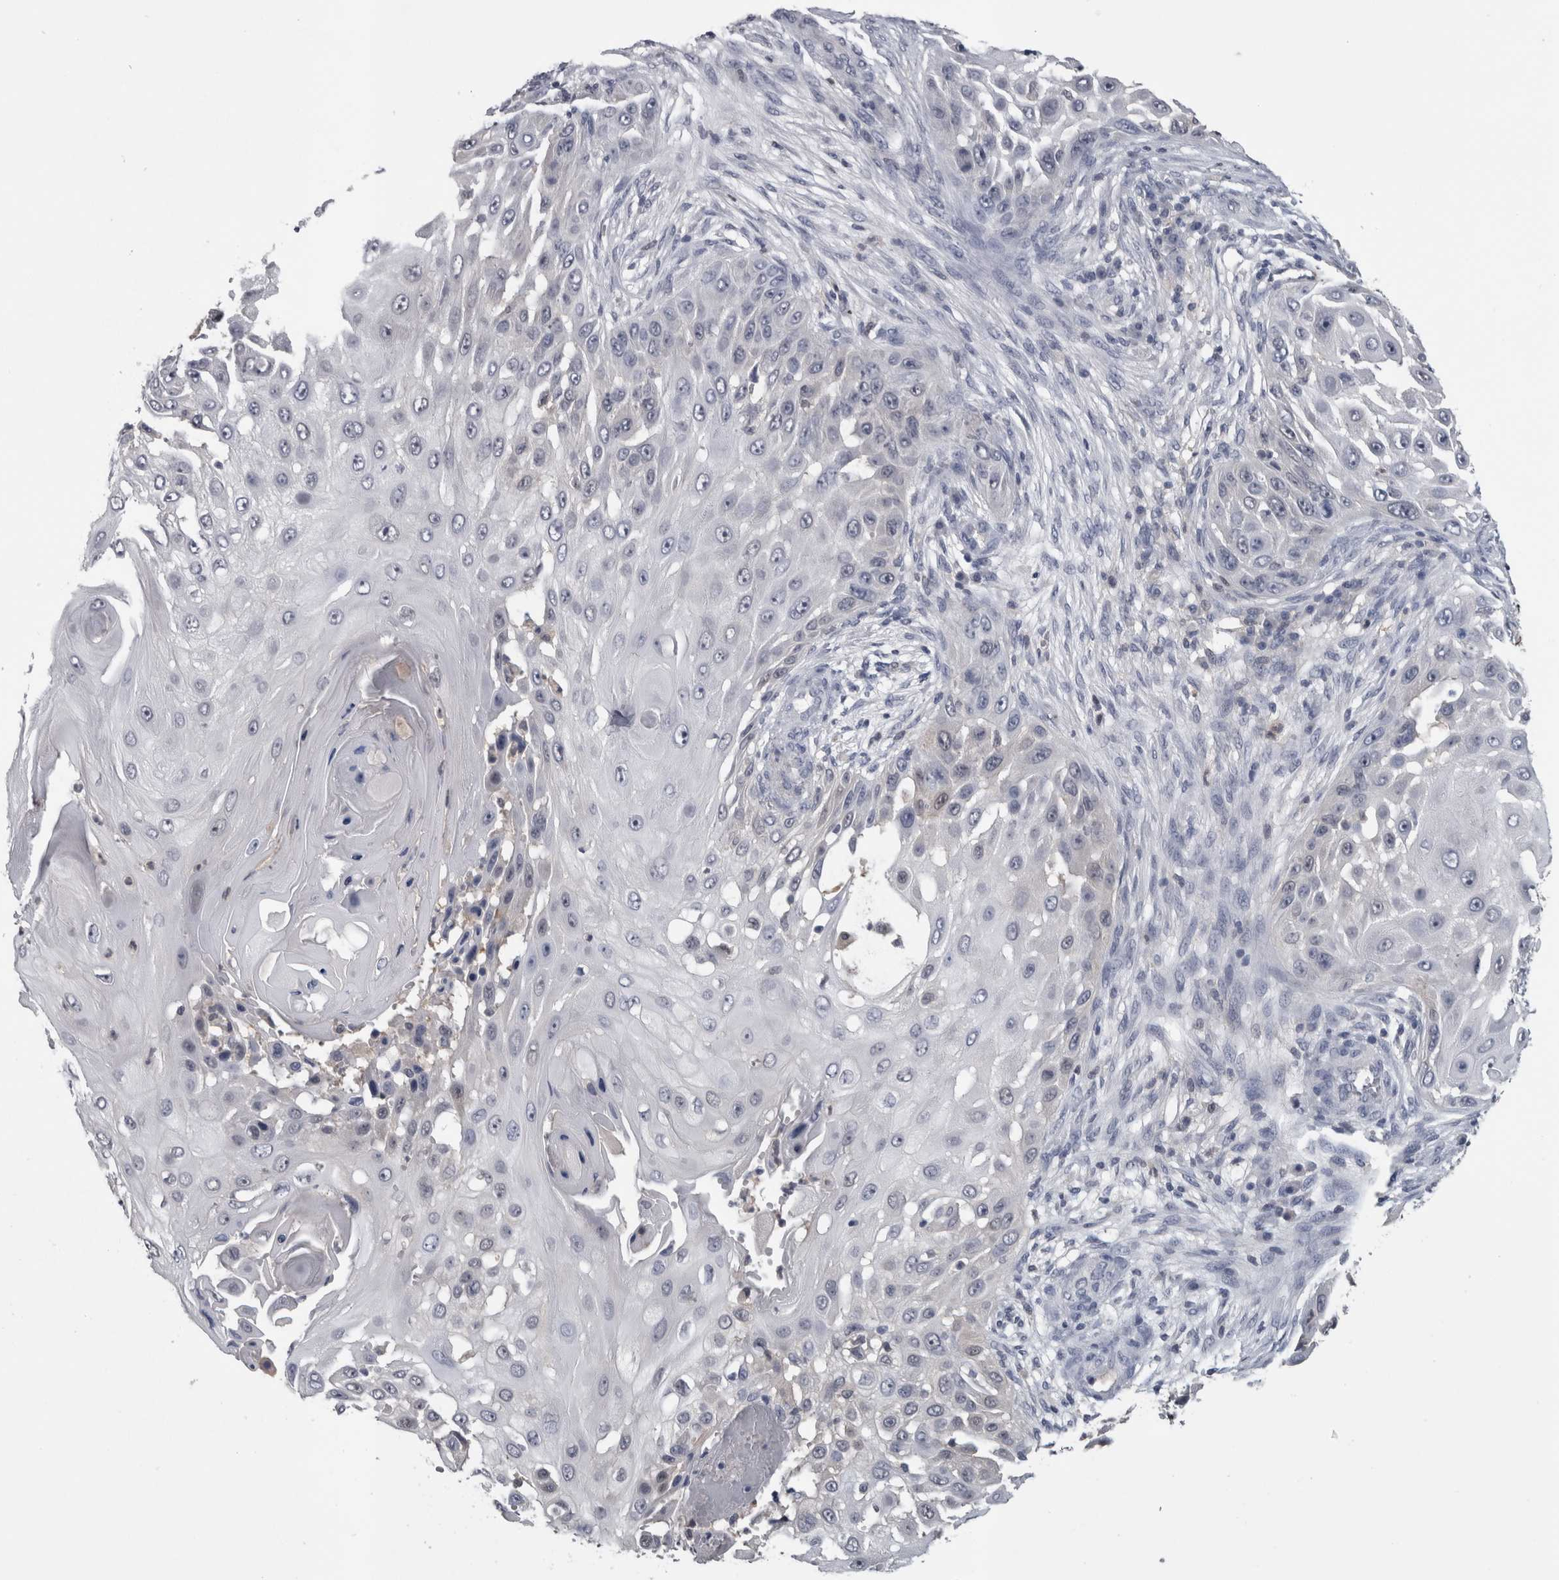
{"staining": {"intensity": "negative", "quantity": "none", "location": "none"}, "tissue": "skin cancer", "cell_type": "Tumor cells", "image_type": "cancer", "snomed": [{"axis": "morphology", "description": "Squamous cell carcinoma, NOS"}, {"axis": "topography", "description": "Skin"}], "caption": "This is an immunohistochemistry histopathology image of human skin squamous cell carcinoma. There is no positivity in tumor cells.", "gene": "NAPRT", "patient": {"sex": "female", "age": 44}}